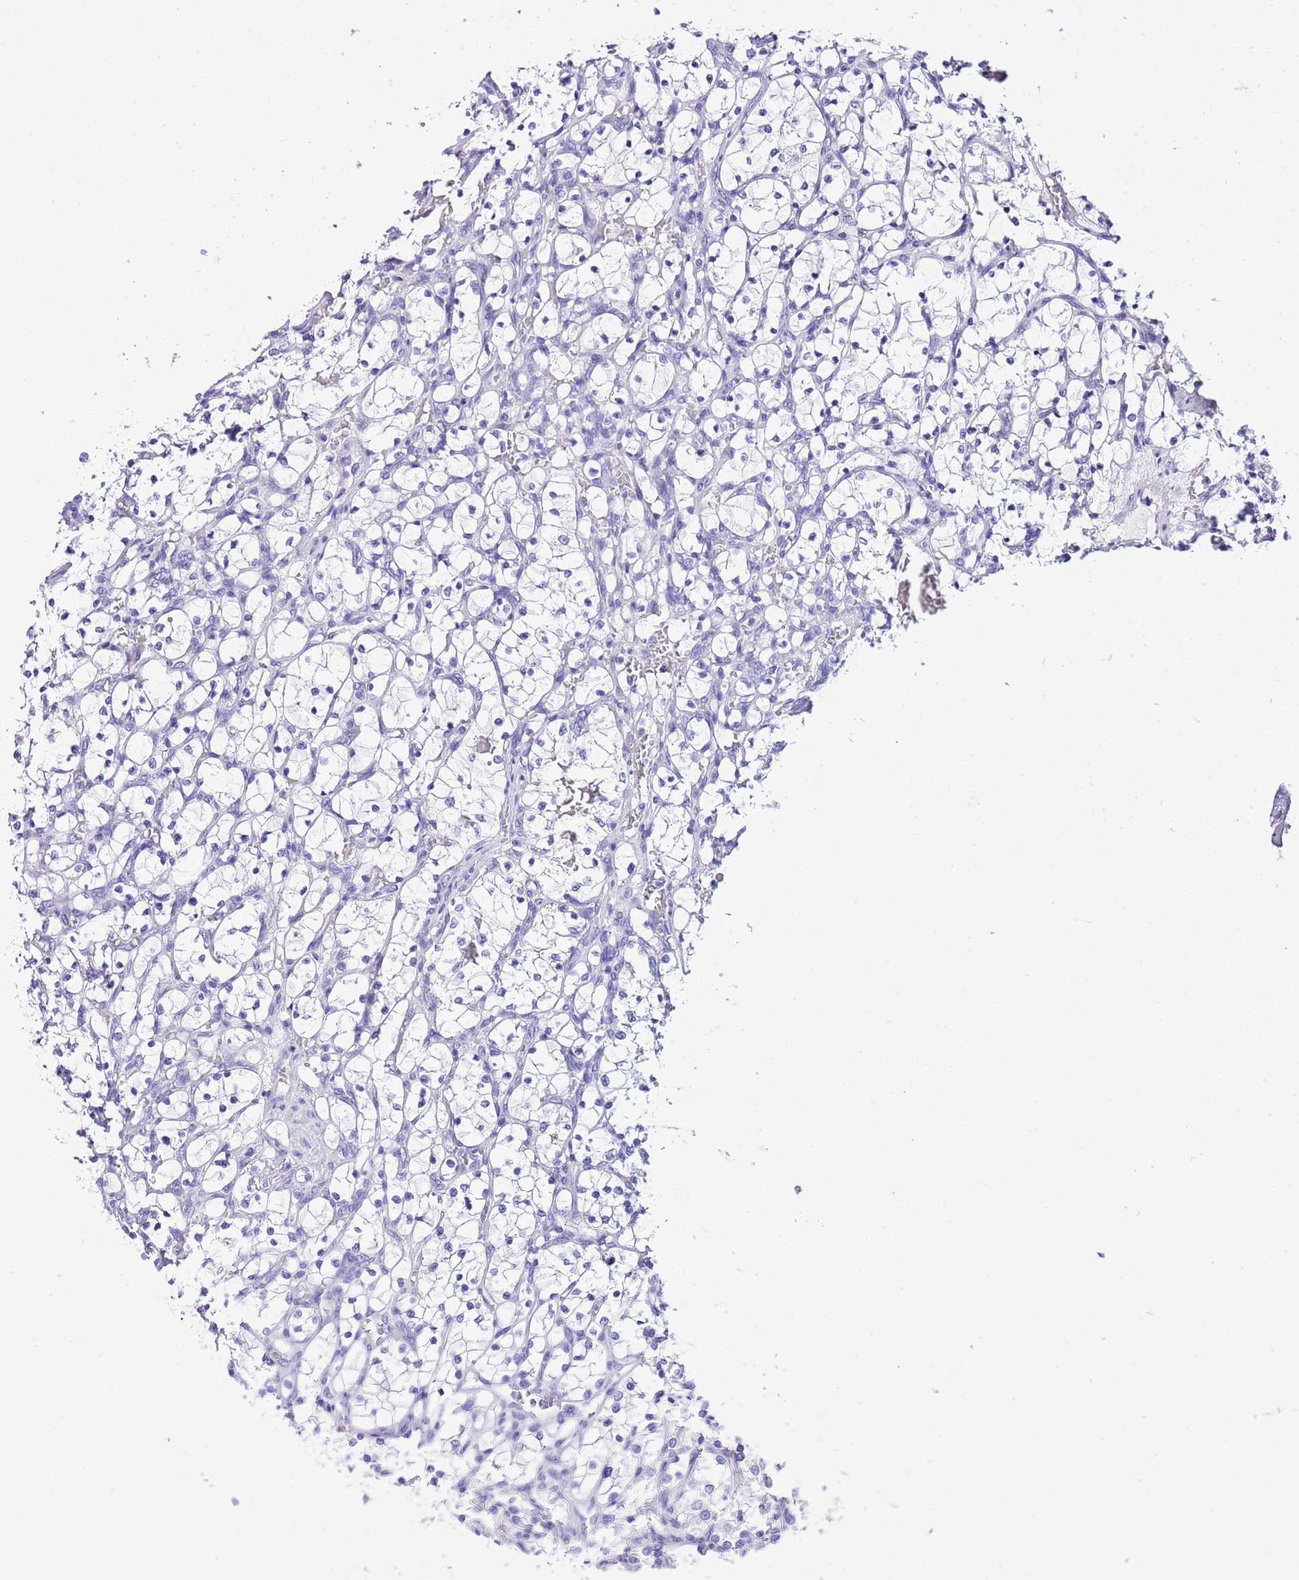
{"staining": {"intensity": "negative", "quantity": "none", "location": "none"}, "tissue": "renal cancer", "cell_type": "Tumor cells", "image_type": "cancer", "snomed": [{"axis": "morphology", "description": "Adenocarcinoma, NOS"}, {"axis": "topography", "description": "Kidney"}], "caption": "A photomicrograph of human adenocarcinoma (renal) is negative for staining in tumor cells. Brightfield microscopy of immunohistochemistry (IHC) stained with DAB (brown) and hematoxylin (blue), captured at high magnification.", "gene": "KCNC1", "patient": {"sex": "female", "age": 69}}